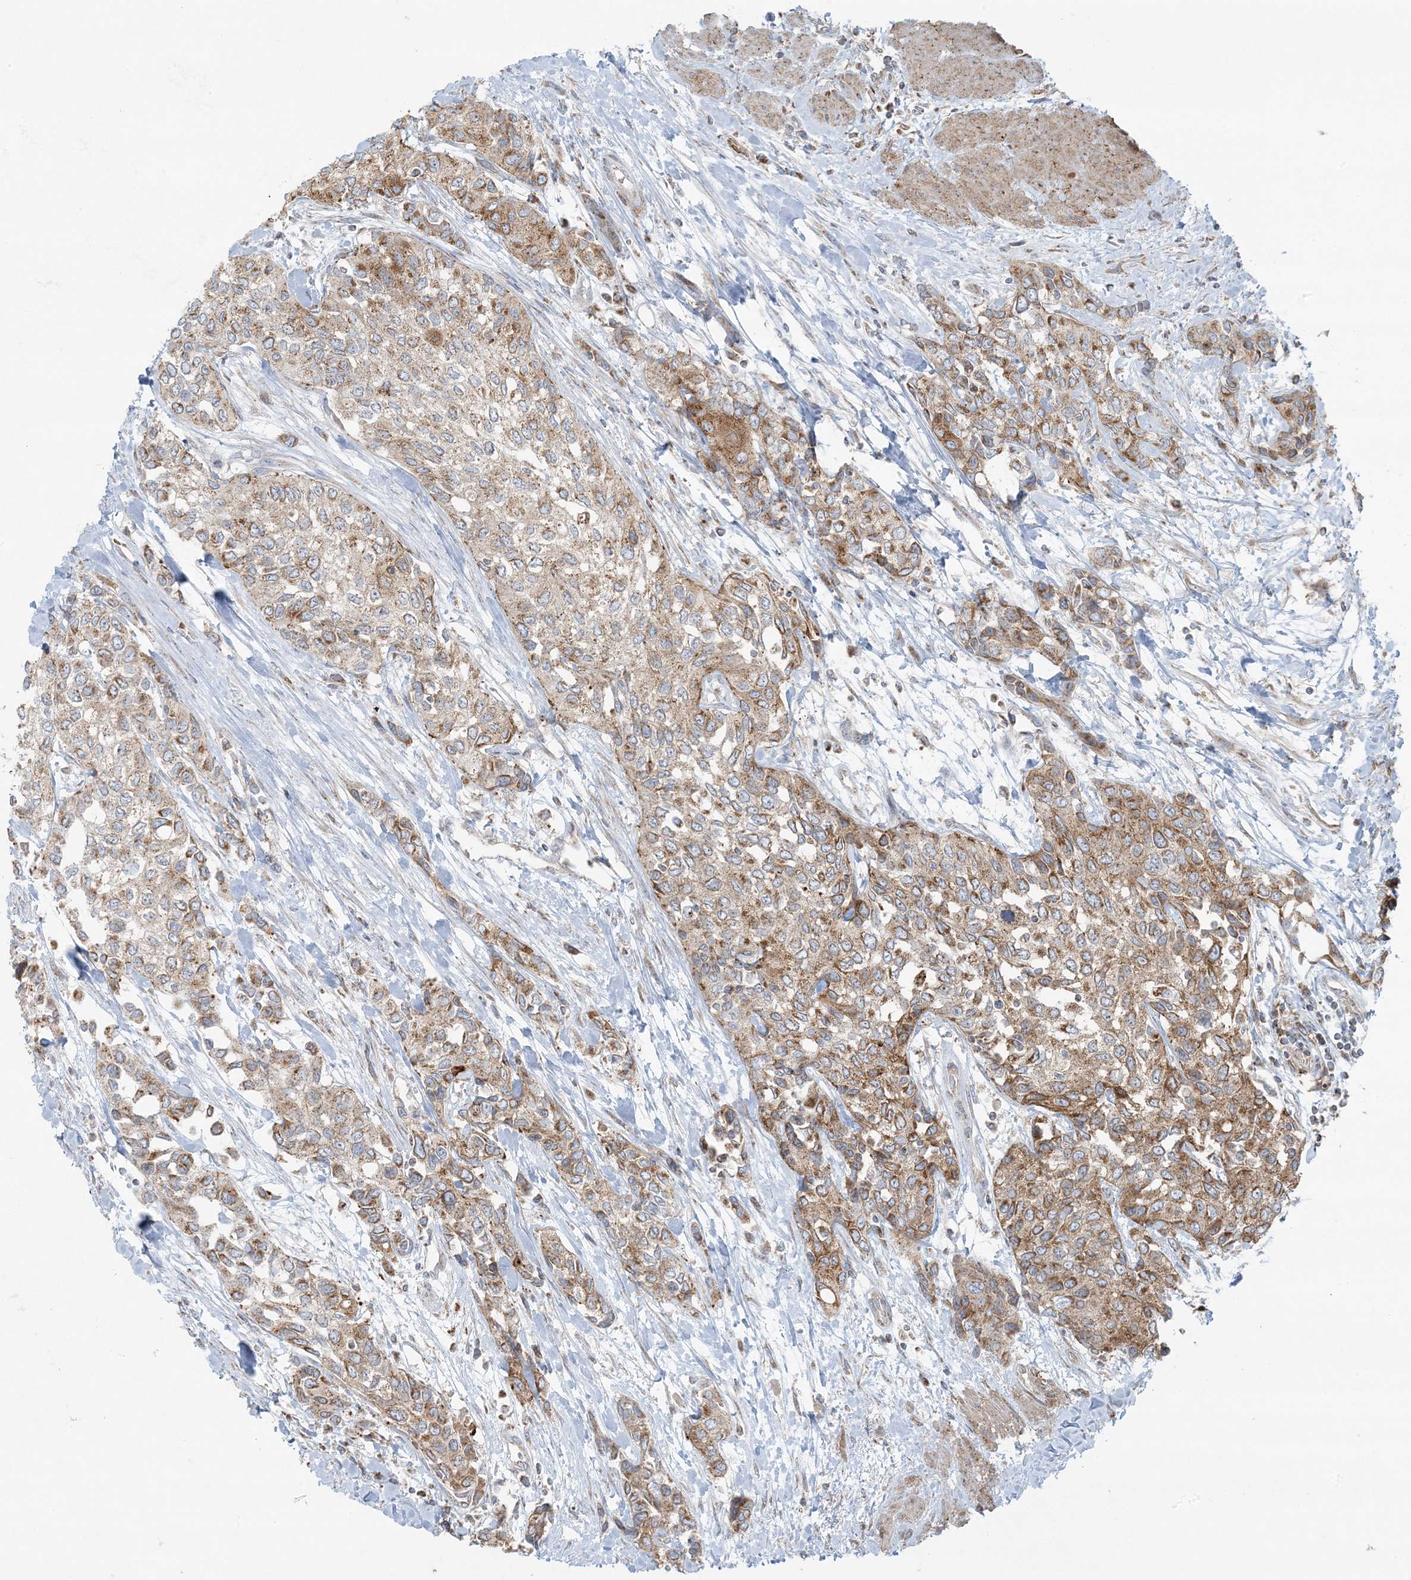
{"staining": {"intensity": "moderate", "quantity": ">75%", "location": "cytoplasmic/membranous"}, "tissue": "urothelial cancer", "cell_type": "Tumor cells", "image_type": "cancer", "snomed": [{"axis": "morphology", "description": "Normal tissue, NOS"}, {"axis": "morphology", "description": "Urothelial carcinoma, High grade"}, {"axis": "topography", "description": "Vascular tissue"}, {"axis": "topography", "description": "Urinary bladder"}], "caption": "Human urothelial cancer stained with a protein marker demonstrates moderate staining in tumor cells.", "gene": "PIK3R4", "patient": {"sex": "female", "age": 56}}